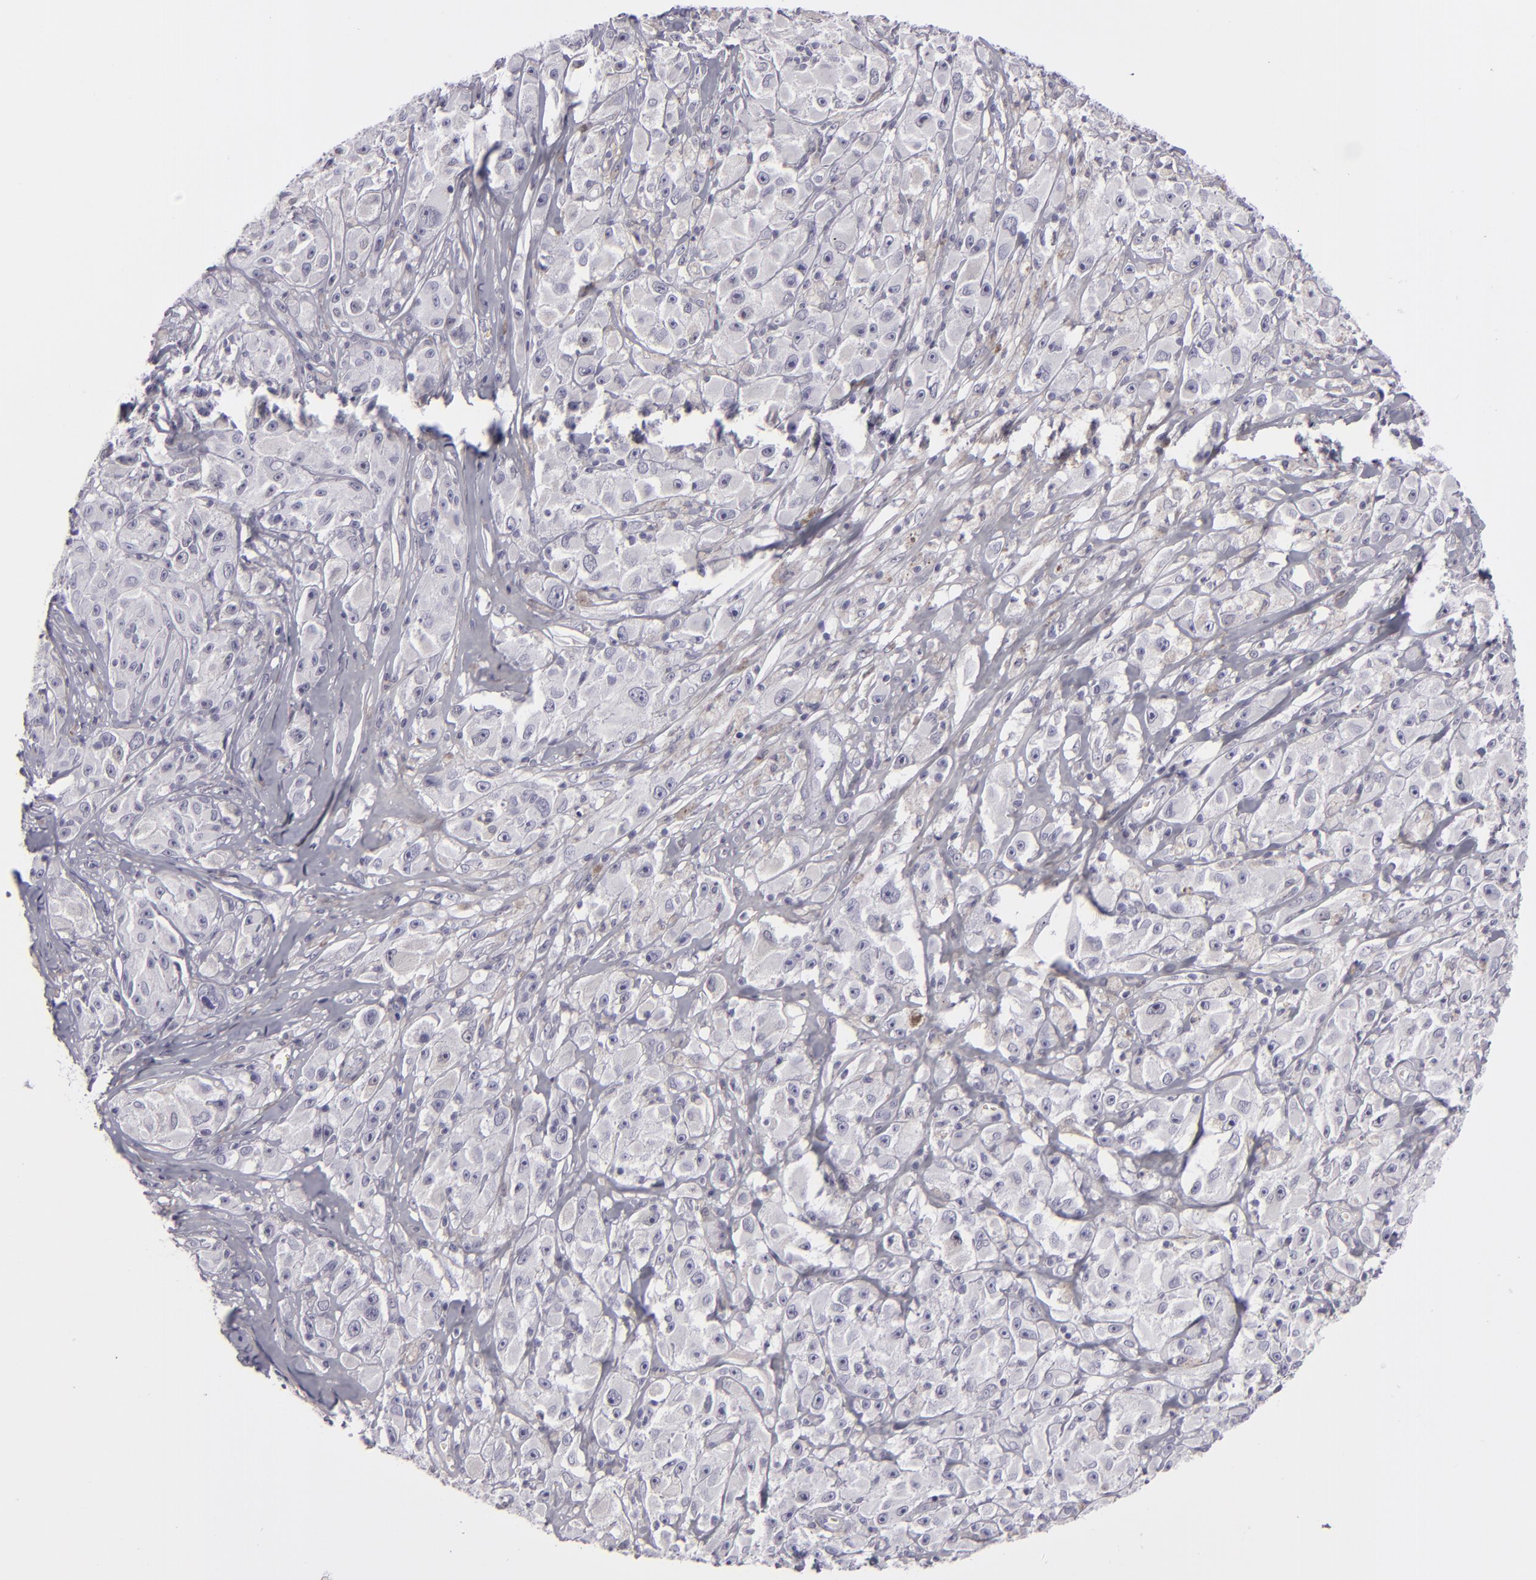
{"staining": {"intensity": "weak", "quantity": "<25%", "location": "cytoplasmic/membranous"}, "tissue": "melanoma", "cell_type": "Tumor cells", "image_type": "cancer", "snomed": [{"axis": "morphology", "description": "Malignant melanoma, NOS"}, {"axis": "topography", "description": "Skin"}], "caption": "Tumor cells are negative for brown protein staining in melanoma.", "gene": "DLG4", "patient": {"sex": "male", "age": 56}}